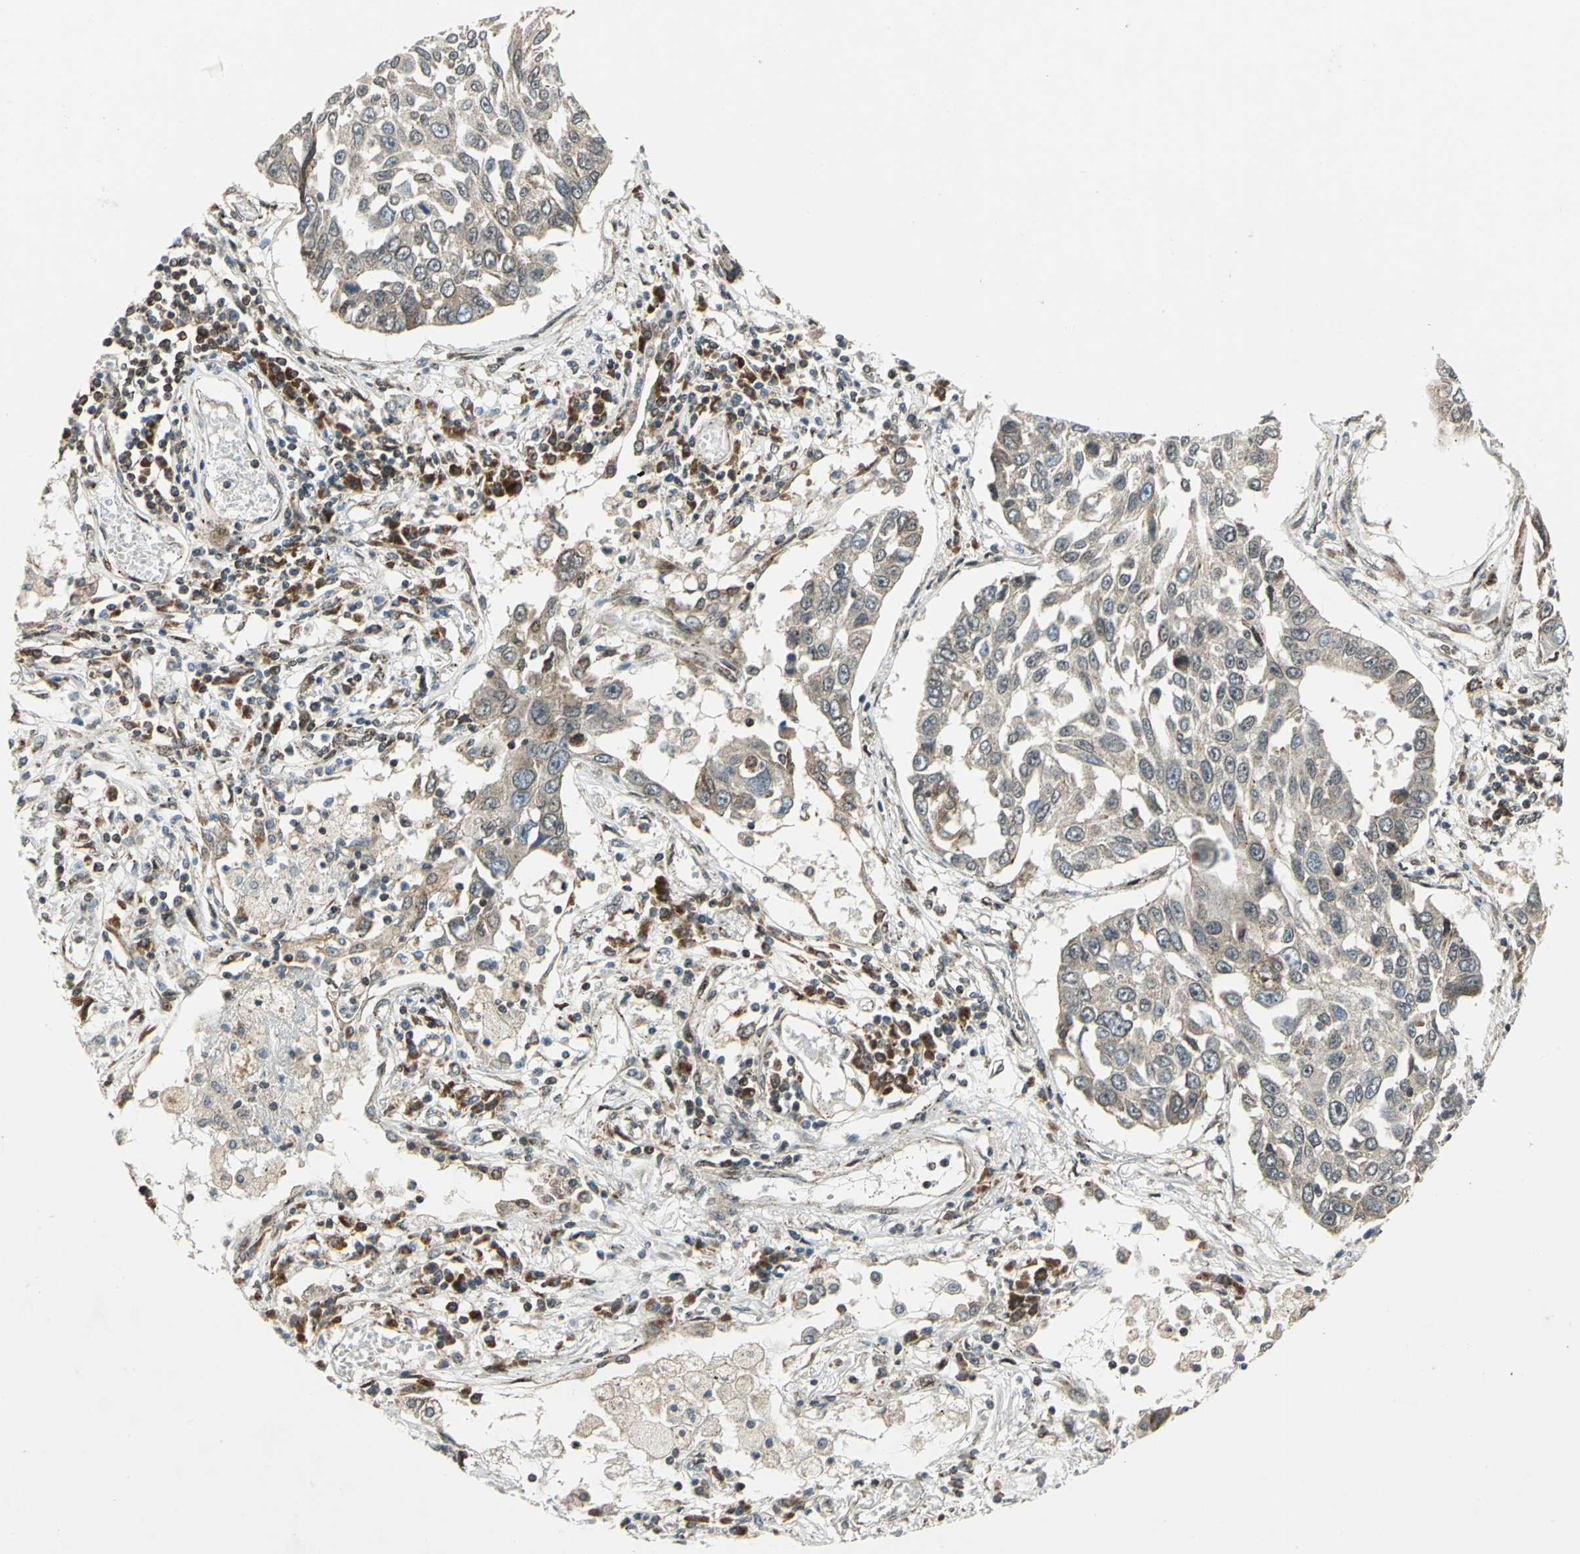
{"staining": {"intensity": "weak", "quantity": ">75%", "location": "cytoplasmic/membranous"}, "tissue": "lung cancer", "cell_type": "Tumor cells", "image_type": "cancer", "snomed": [{"axis": "morphology", "description": "Squamous cell carcinoma, NOS"}, {"axis": "topography", "description": "Lung"}], "caption": "Weak cytoplasmic/membranous staining for a protein is seen in approximately >75% of tumor cells of lung squamous cell carcinoma using immunohistochemistry.", "gene": "ATP6V1A", "patient": {"sex": "male", "age": 71}}